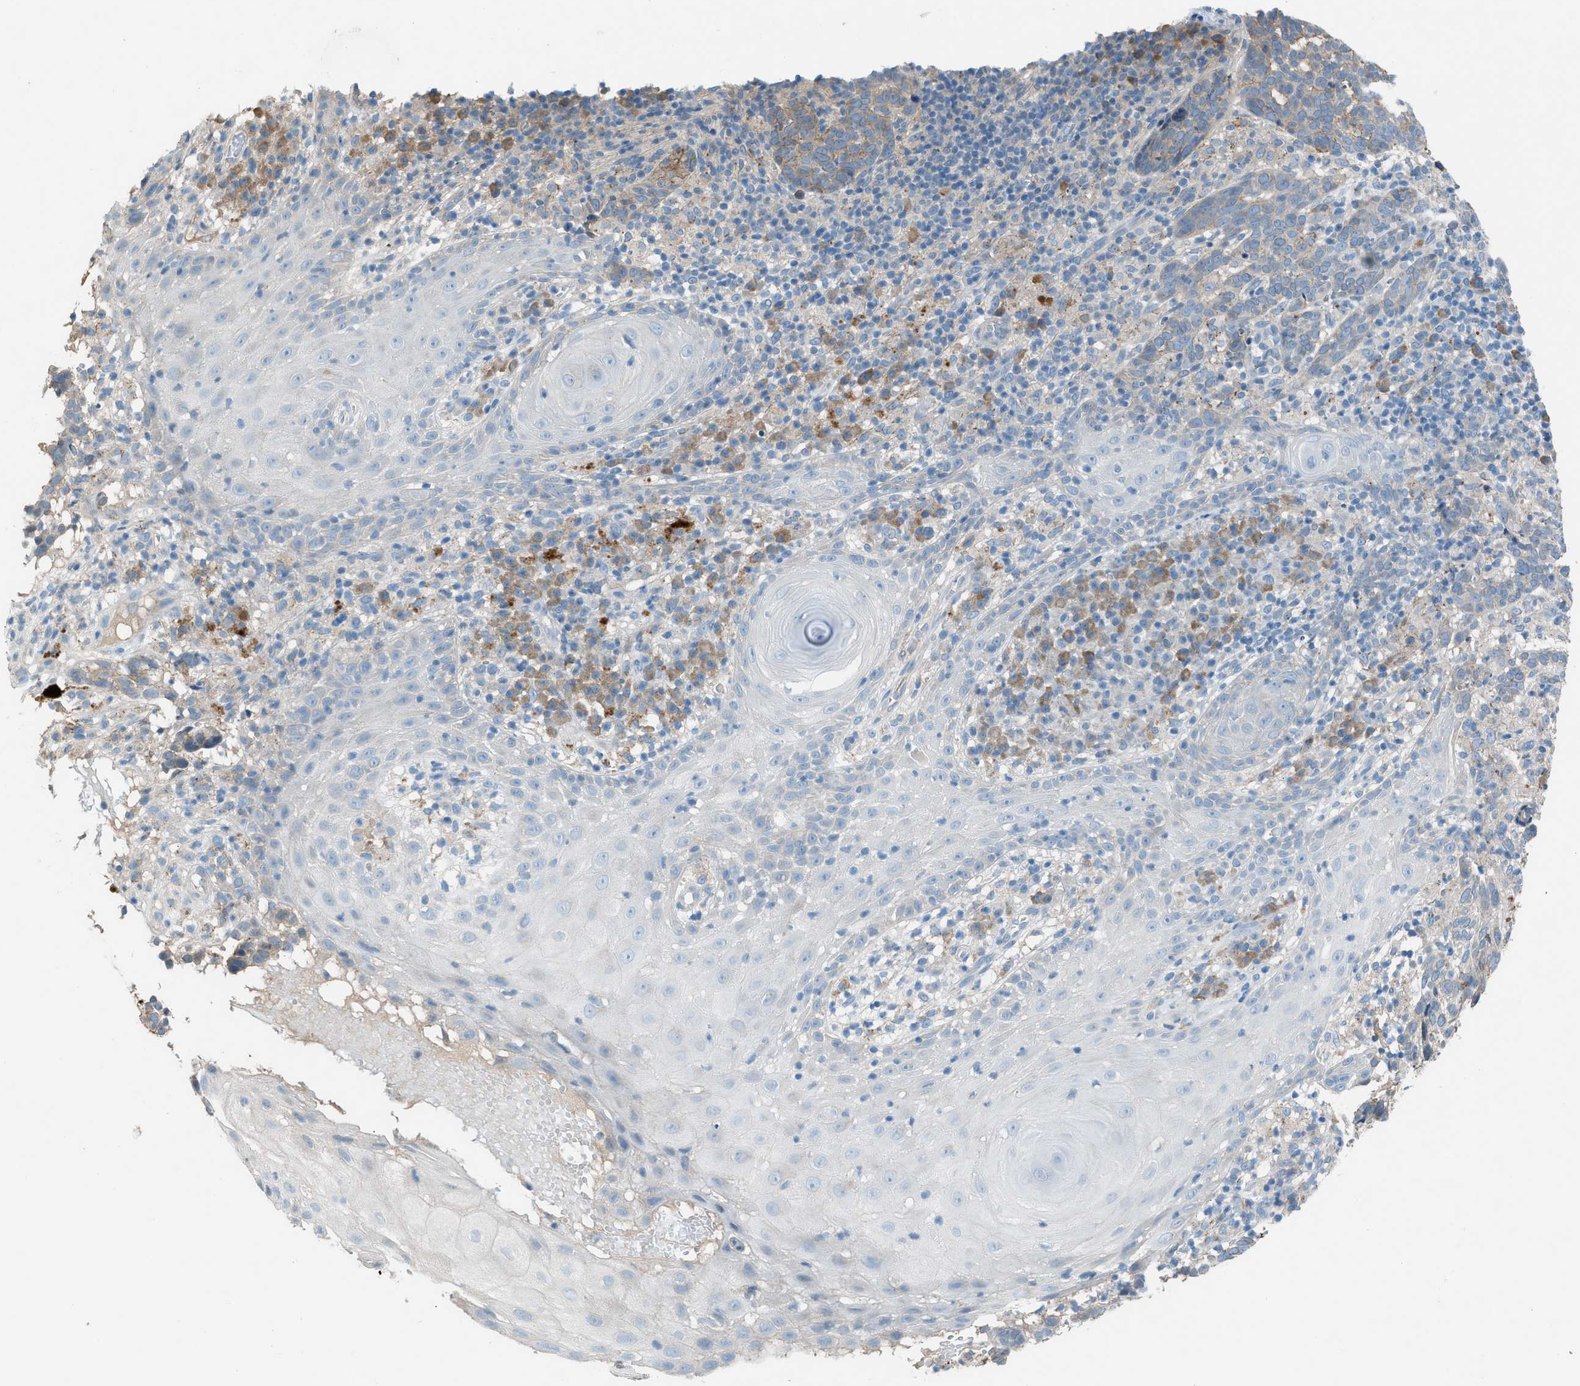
{"staining": {"intensity": "weak", "quantity": "<25%", "location": "cytoplasmic/membranous"}, "tissue": "skin cancer", "cell_type": "Tumor cells", "image_type": "cancer", "snomed": [{"axis": "morphology", "description": "Basal cell carcinoma"}, {"axis": "topography", "description": "Skin"}], "caption": "Immunohistochemical staining of basal cell carcinoma (skin) exhibits no significant expression in tumor cells.", "gene": "C5AR2", "patient": {"sex": "male", "age": 85}}